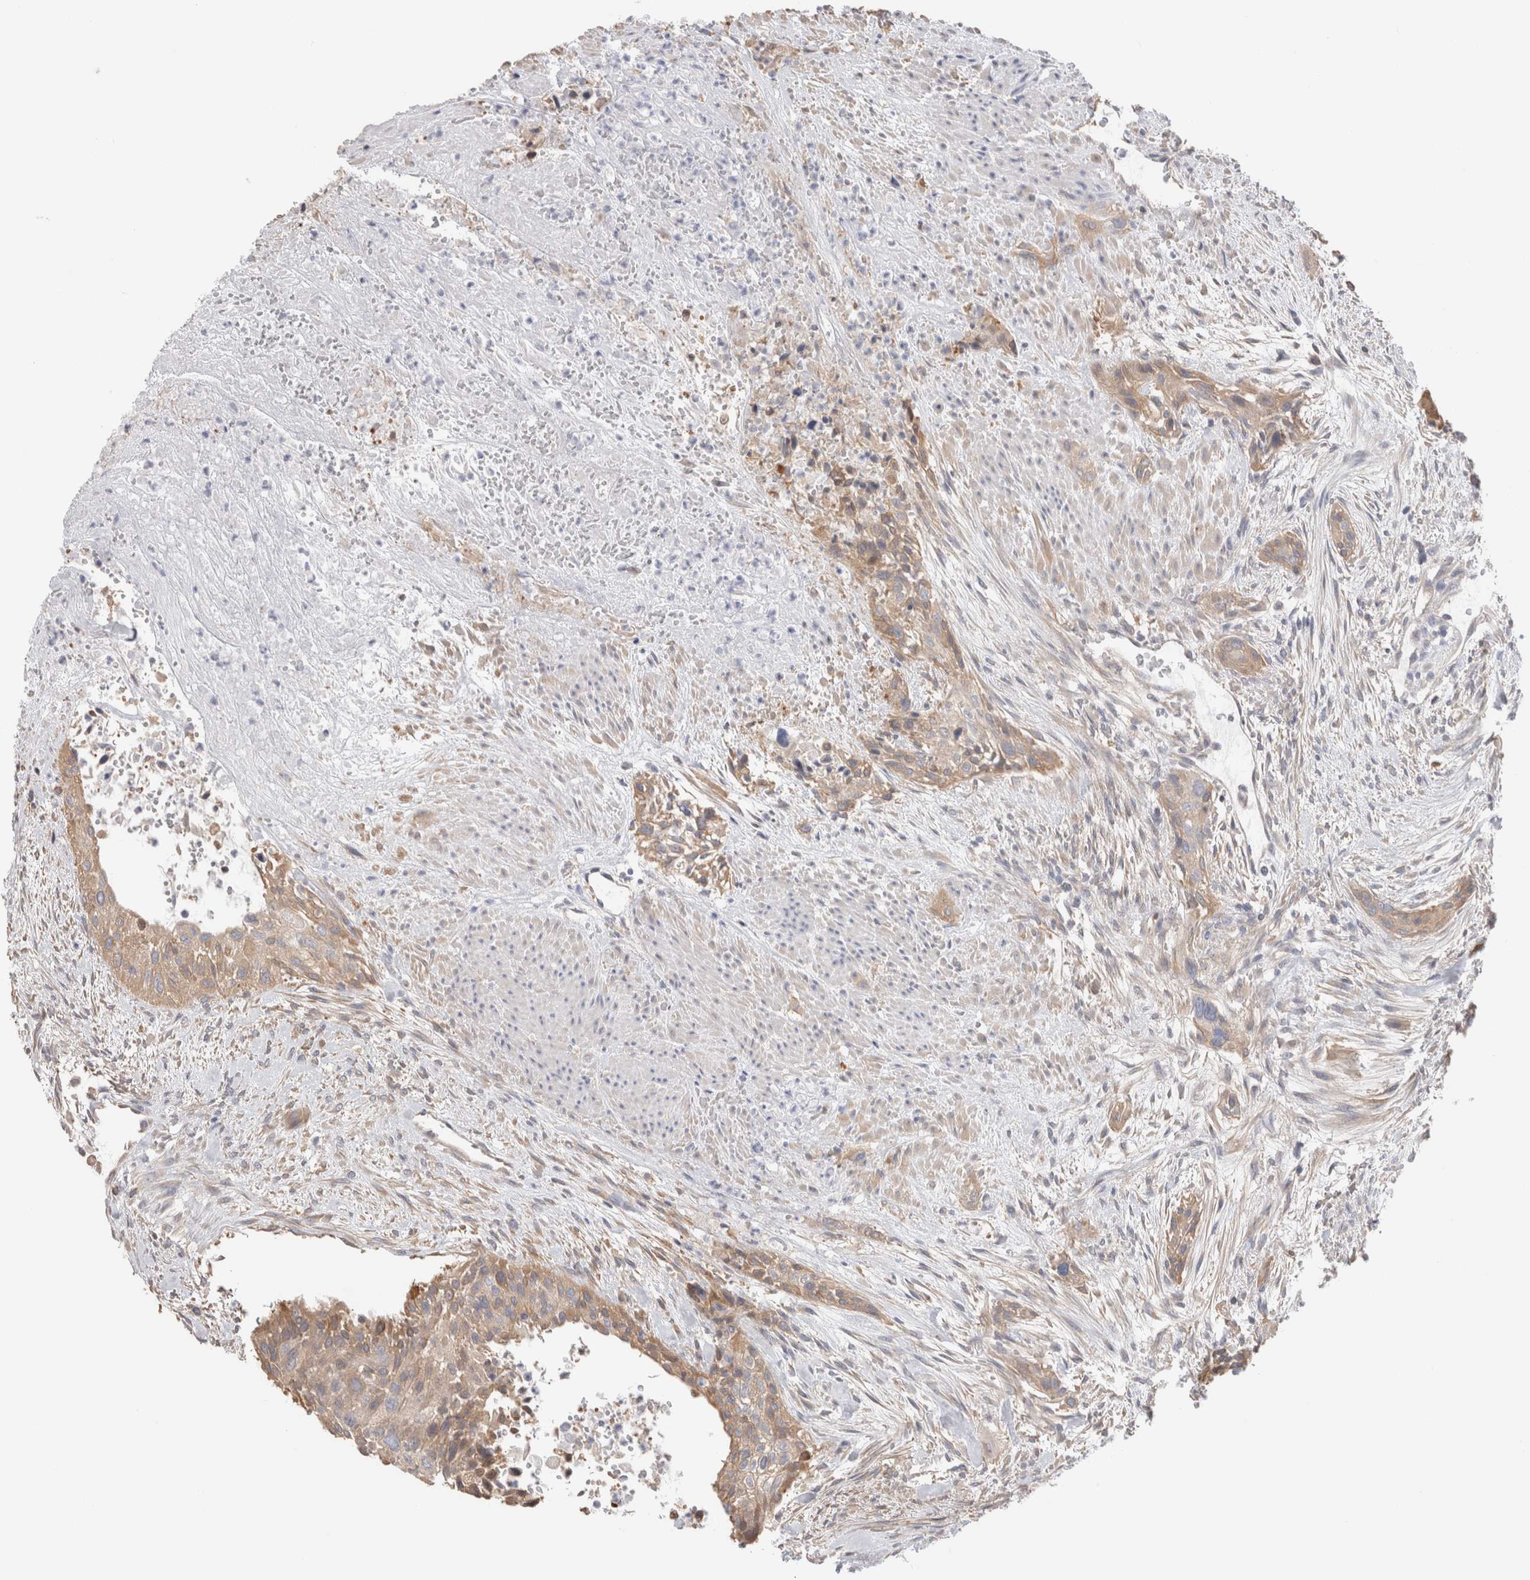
{"staining": {"intensity": "weak", "quantity": ">75%", "location": "cytoplasmic/membranous"}, "tissue": "urothelial cancer", "cell_type": "Tumor cells", "image_type": "cancer", "snomed": [{"axis": "morphology", "description": "Urothelial carcinoma, High grade"}, {"axis": "topography", "description": "Urinary bladder"}], "caption": "A brown stain labels weak cytoplasmic/membranous staining of a protein in high-grade urothelial carcinoma tumor cells.", "gene": "CAPN2", "patient": {"sex": "male", "age": 35}}